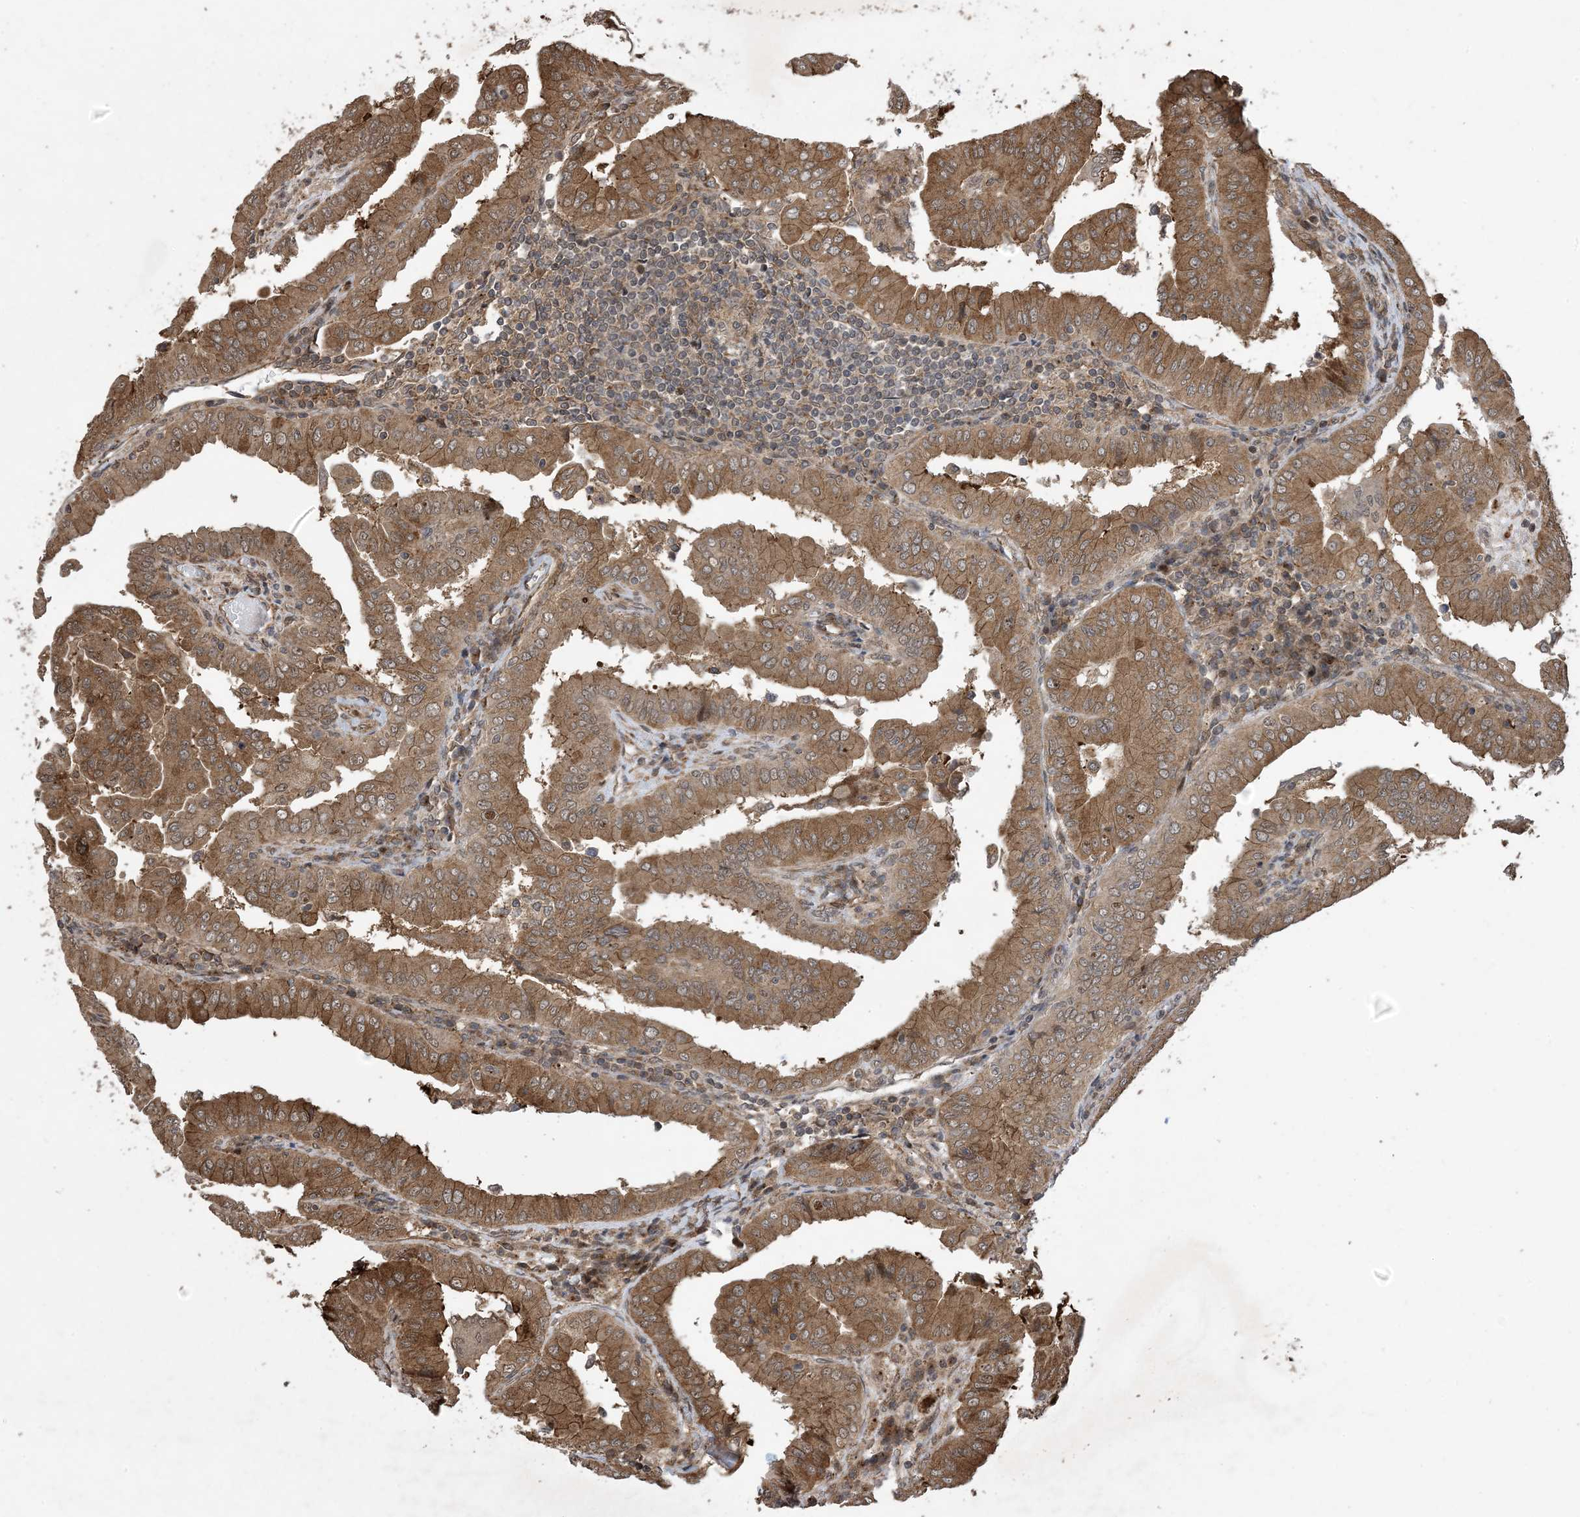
{"staining": {"intensity": "moderate", "quantity": ">75%", "location": "cytoplasmic/membranous"}, "tissue": "thyroid cancer", "cell_type": "Tumor cells", "image_type": "cancer", "snomed": [{"axis": "morphology", "description": "Papillary adenocarcinoma, NOS"}, {"axis": "topography", "description": "Thyroid gland"}], "caption": "Thyroid cancer stained for a protein (brown) displays moderate cytoplasmic/membranous positive staining in approximately >75% of tumor cells.", "gene": "ZNF511", "patient": {"sex": "male", "age": 33}}